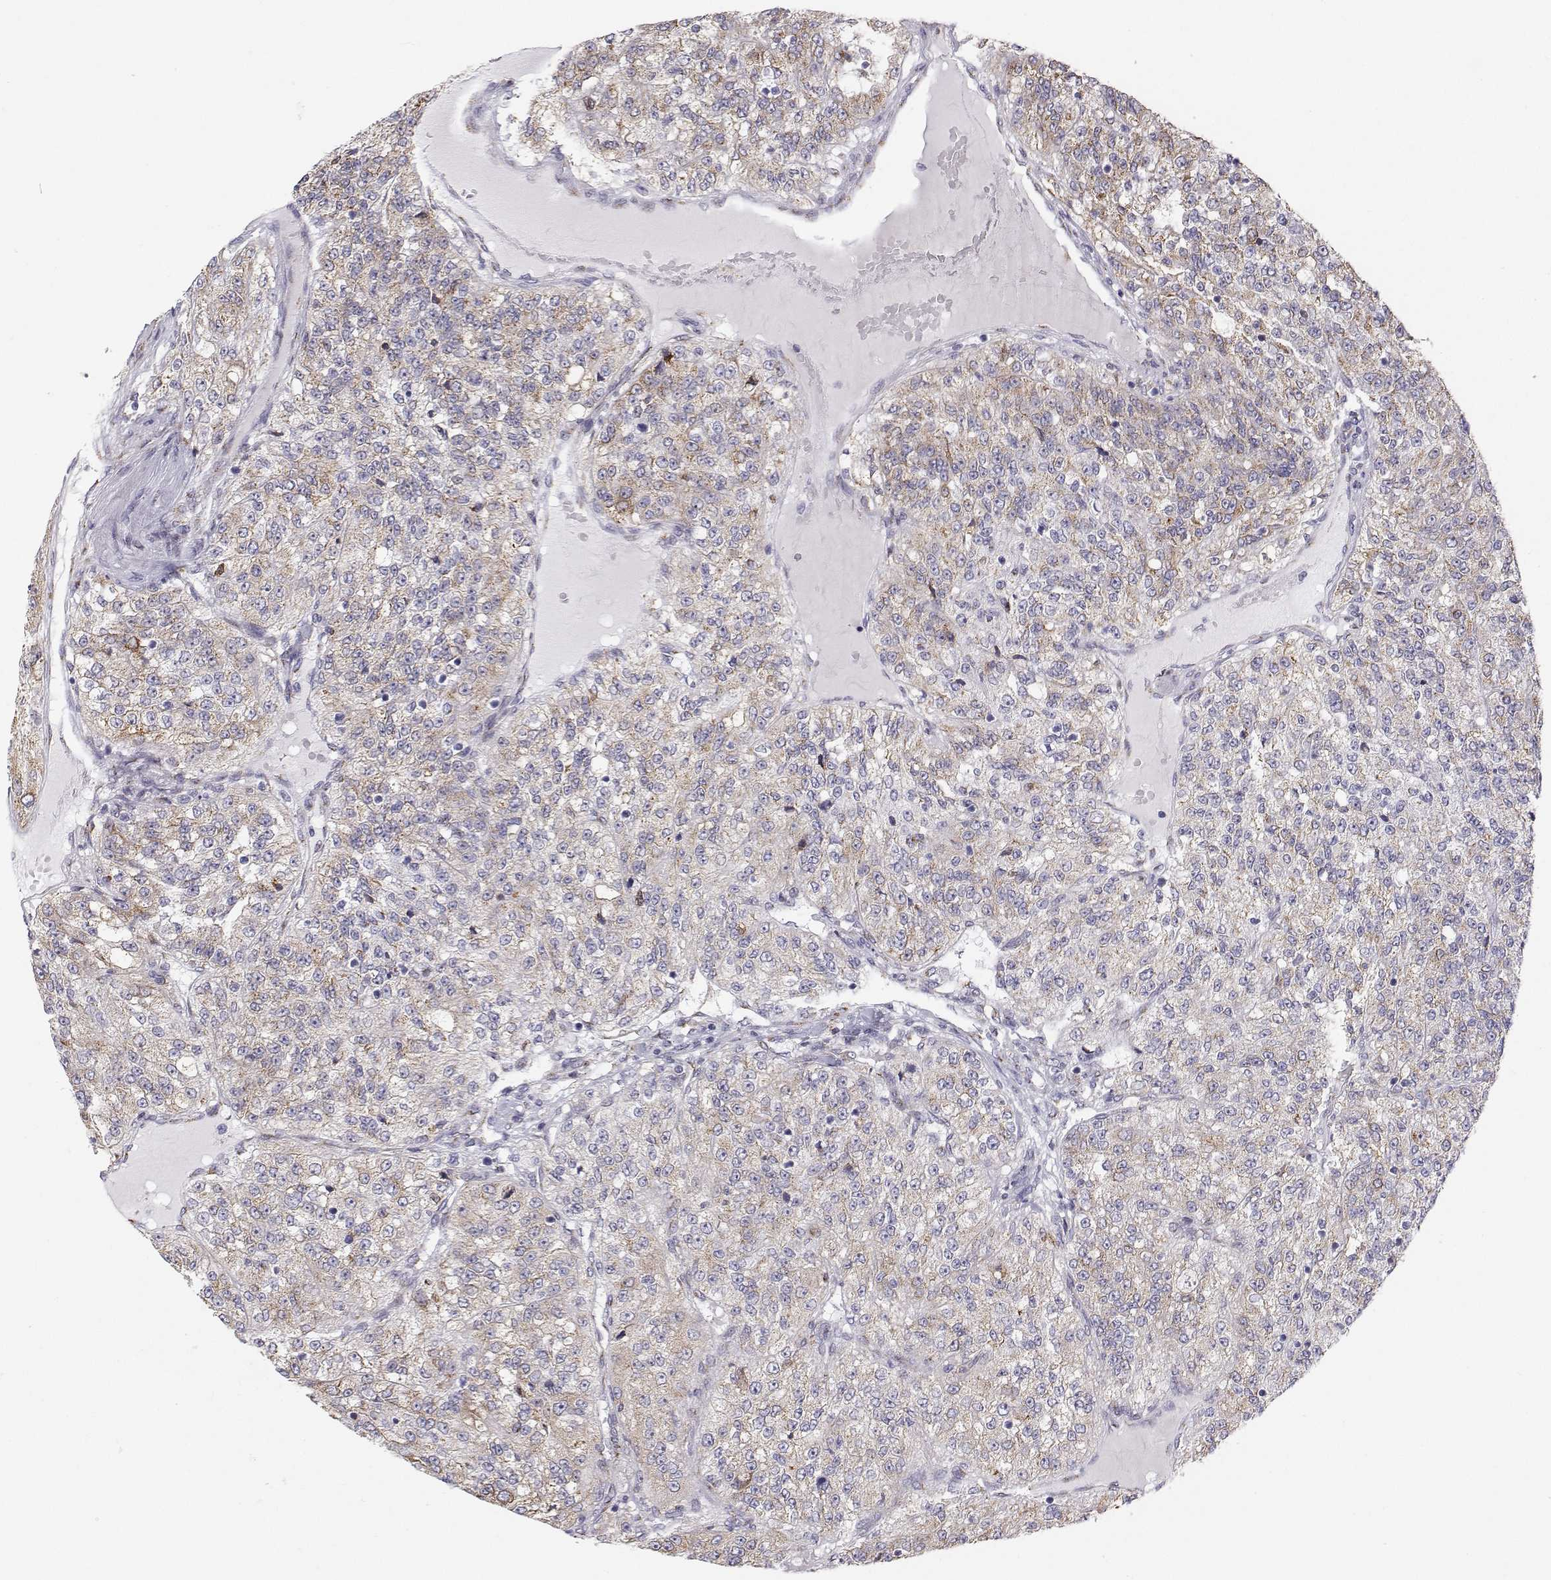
{"staining": {"intensity": "weak", "quantity": ">75%", "location": "cytoplasmic/membranous"}, "tissue": "renal cancer", "cell_type": "Tumor cells", "image_type": "cancer", "snomed": [{"axis": "morphology", "description": "Adenocarcinoma, NOS"}, {"axis": "topography", "description": "Kidney"}], "caption": "This micrograph demonstrates immunohistochemistry staining of renal cancer, with low weak cytoplasmic/membranous positivity in approximately >75% of tumor cells.", "gene": "STARD13", "patient": {"sex": "female", "age": 63}}